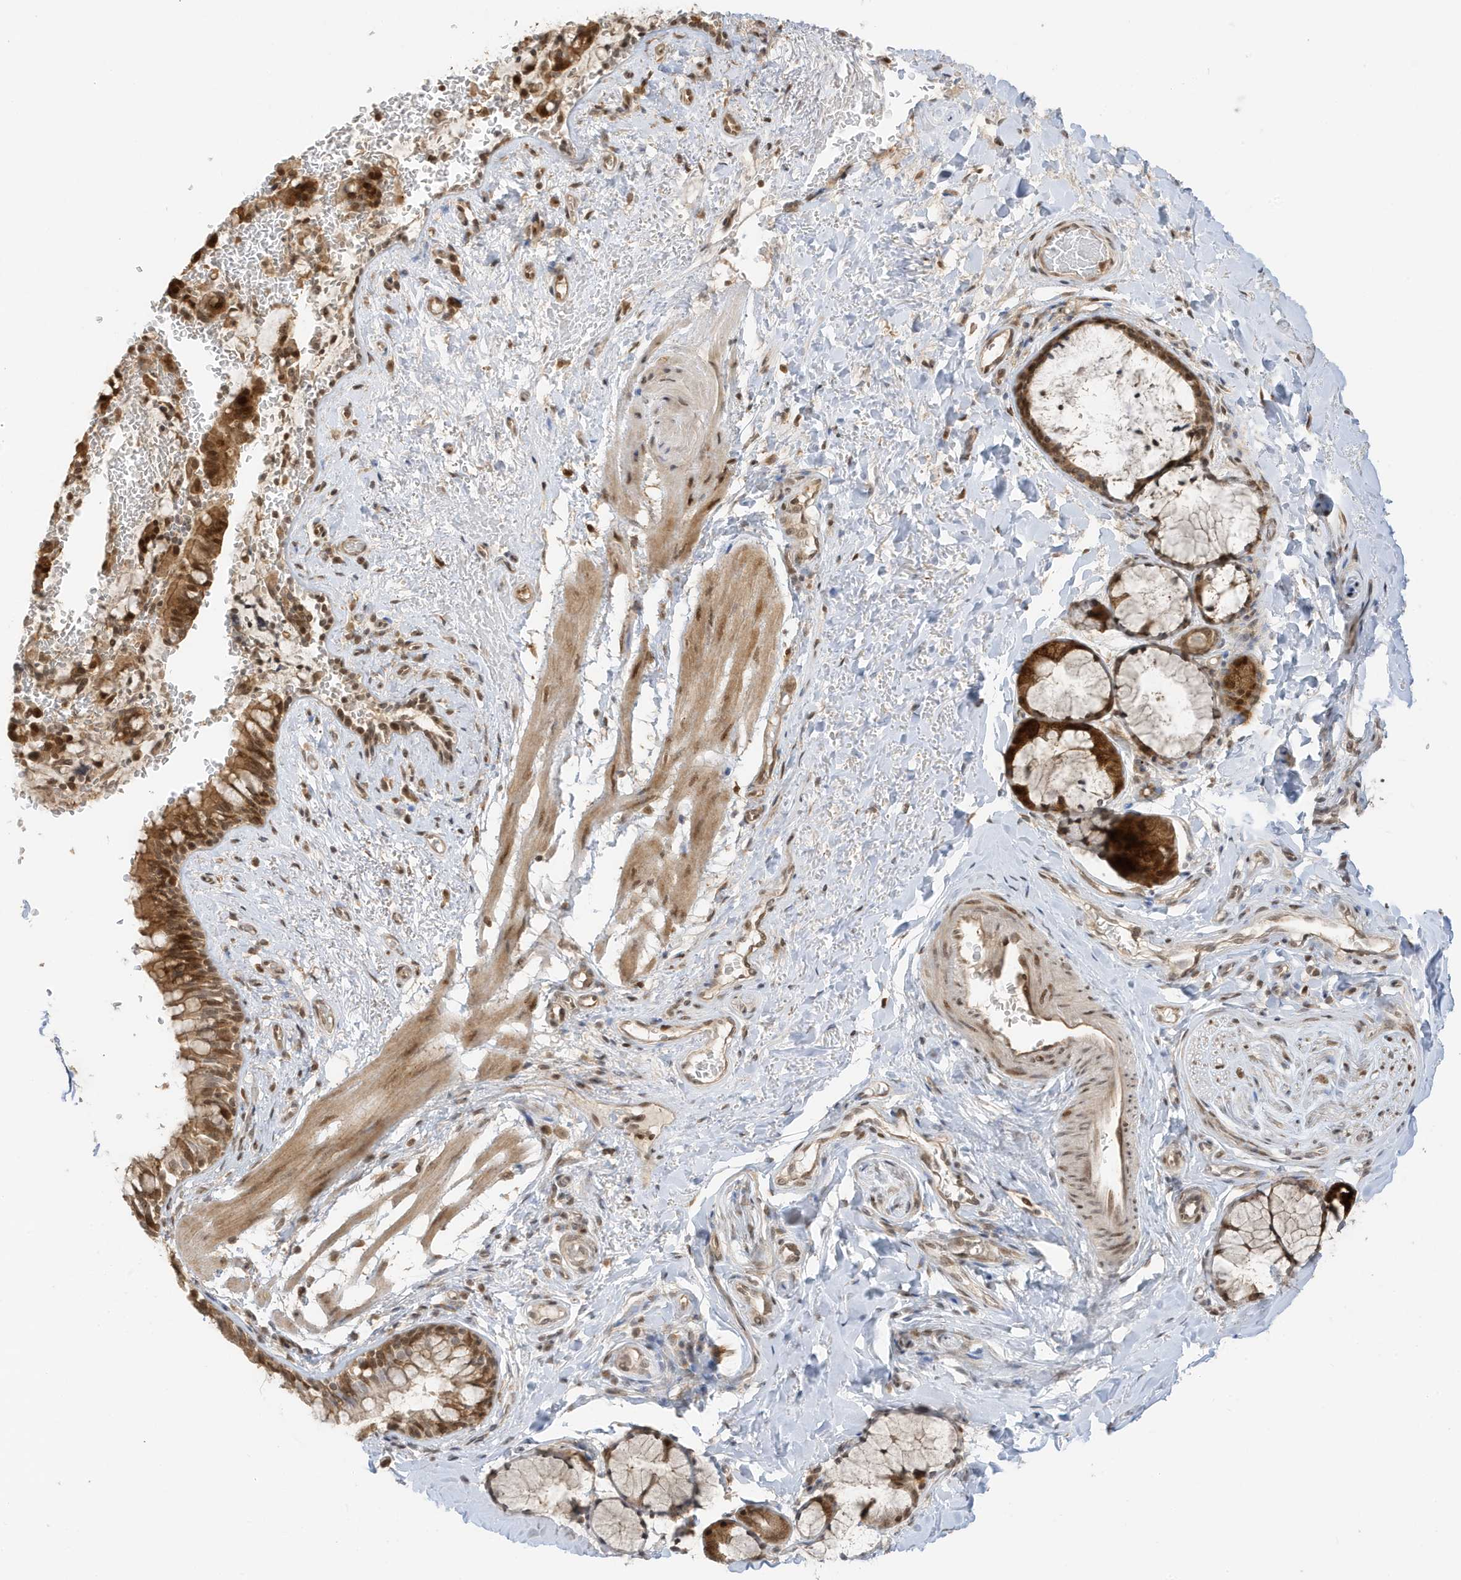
{"staining": {"intensity": "moderate", "quantity": ">75%", "location": "cytoplasmic/membranous,nuclear"}, "tissue": "bronchus", "cell_type": "Respiratory epithelial cells", "image_type": "normal", "snomed": [{"axis": "morphology", "description": "Normal tissue, NOS"}, {"axis": "topography", "description": "Cartilage tissue"}, {"axis": "topography", "description": "Bronchus"}], "caption": "Bronchus stained for a protein shows moderate cytoplasmic/membranous,nuclear positivity in respiratory epithelial cells.", "gene": "ZBTB41", "patient": {"sex": "female", "age": 36}}